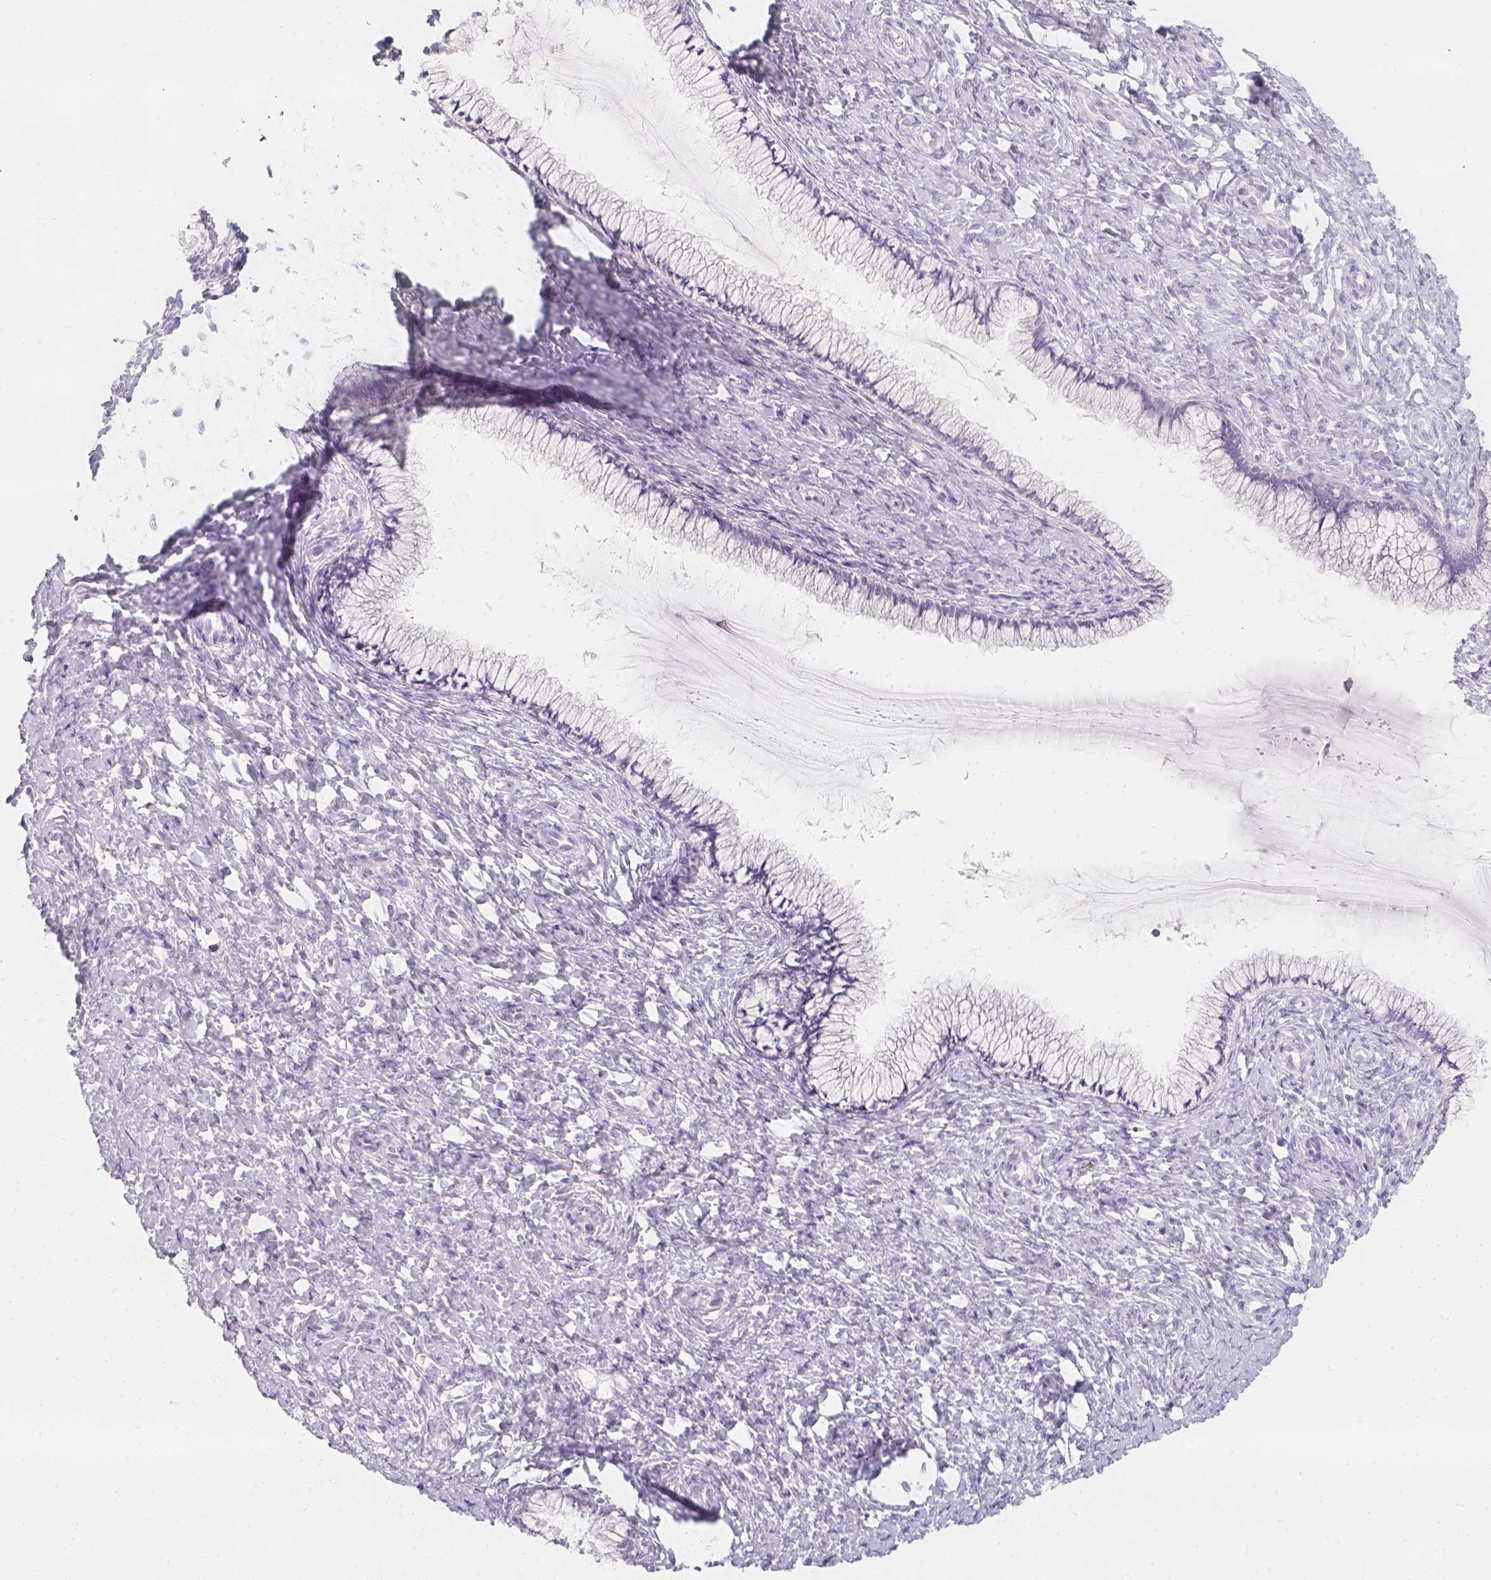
{"staining": {"intensity": "negative", "quantity": "none", "location": "none"}, "tissue": "cervix", "cell_type": "Glandular cells", "image_type": "normal", "snomed": [{"axis": "morphology", "description": "Normal tissue, NOS"}, {"axis": "topography", "description": "Cervix"}], "caption": "A high-resolution image shows IHC staining of benign cervix, which demonstrates no significant staining in glandular cells.", "gene": "SLC18A1", "patient": {"sex": "female", "age": 37}}